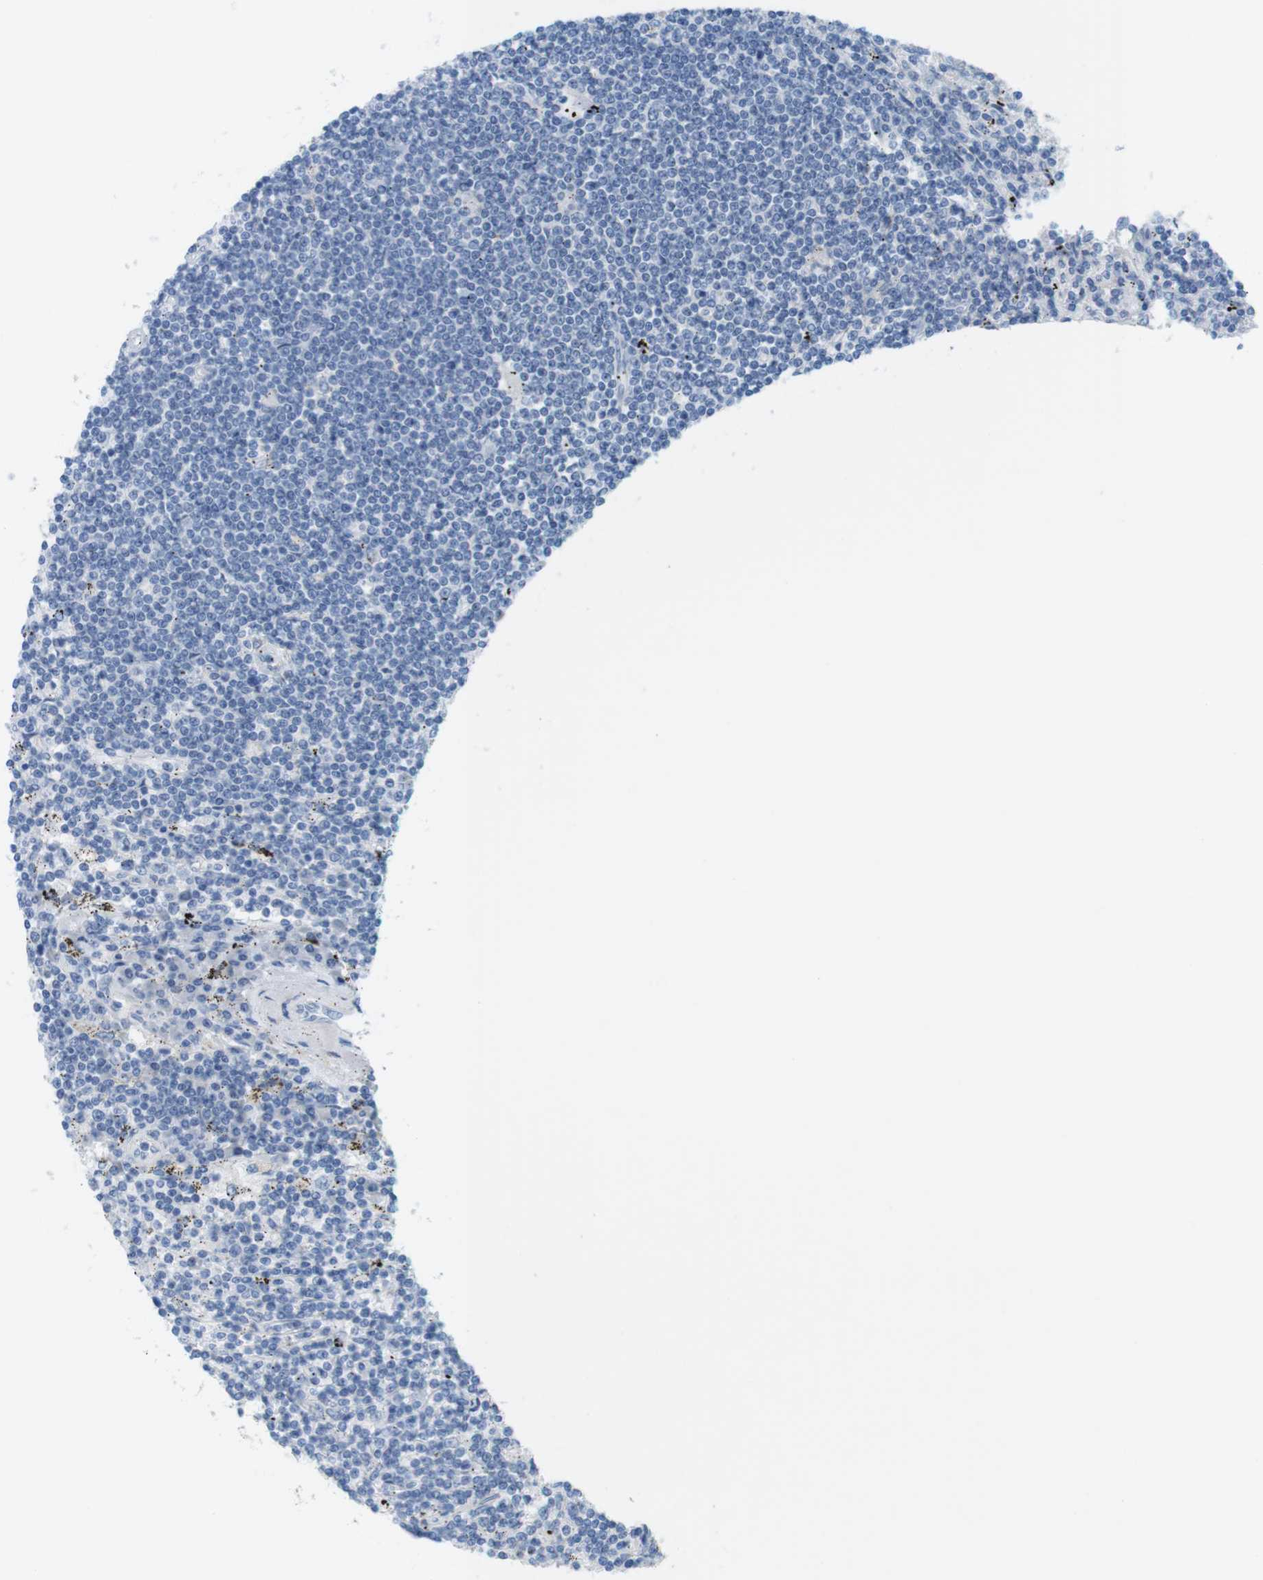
{"staining": {"intensity": "negative", "quantity": "none", "location": "none"}, "tissue": "lymphoma", "cell_type": "Tumor cells", "image_type": "cancer", "snomed": [{"axis": "morphology", "description": "Malignant lymphoma, non-Hodgkin's type, Low grade"}, {"axis": "topography", "description": "Spleen"}], "caption": "The image exhibits no significant expression in tumor cells of lymphoma. The staining is performed using DAB (3,3'-diaminobenzidine) brown chromogen with nuclei counter-stained in using hematoxylin.", "gene": "MYH9", "patient": {"sex": "male", "age": 76}}